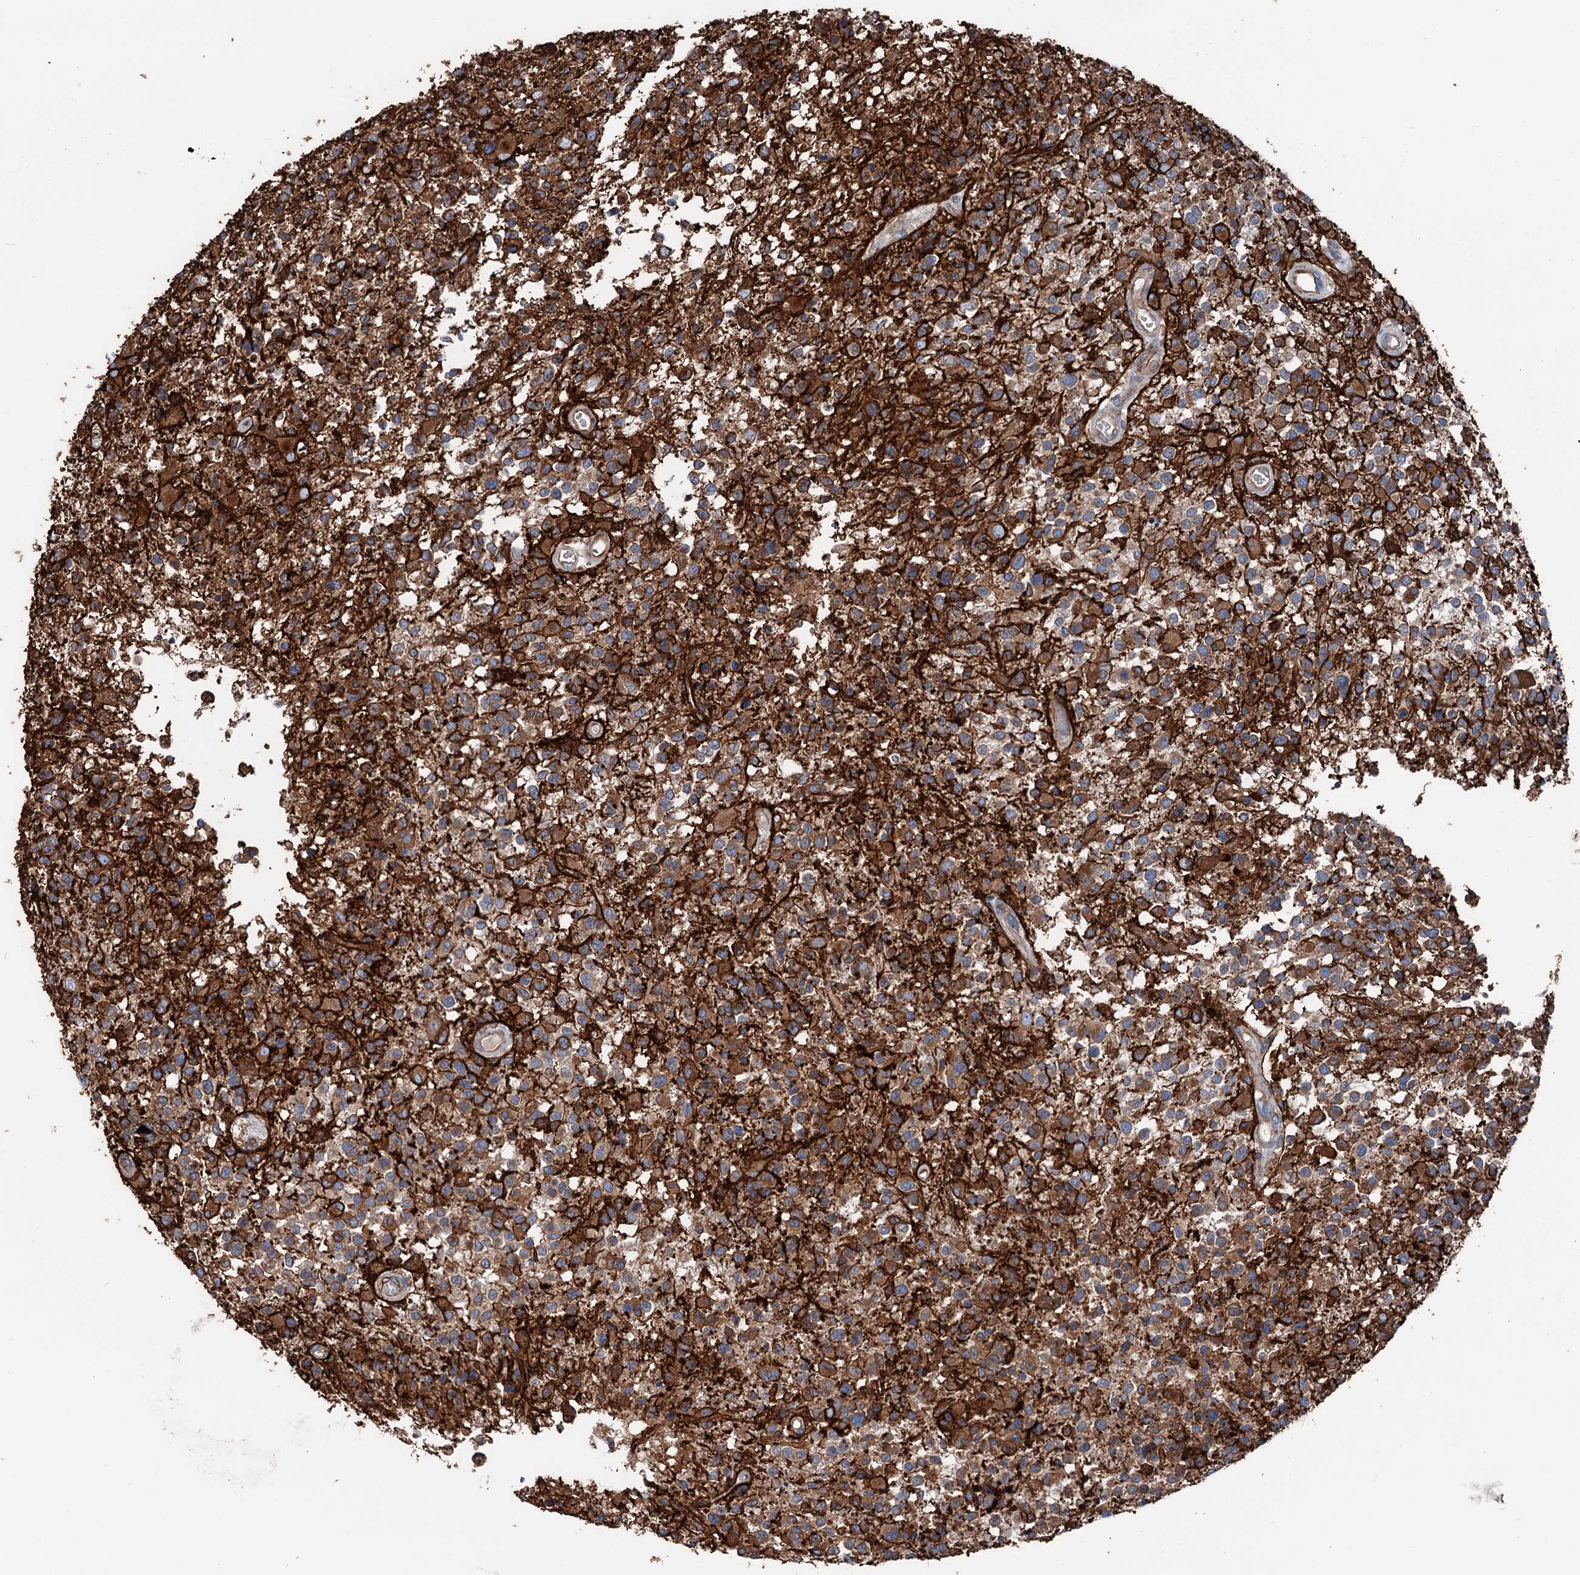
{"staining": {"intensity": "moderate", "quantity": ">75%", "location": "cytoplasmic/membranous"}, "tissue": "glioma", "cell_type": "Tumor cells", "image_type": "cancer", "snomed": [{"axis": "morphology", "description": "Glioma, malignant, High grade"}, {"axis": "morphology", "description": "Glioblastoma, NOS"}, {"axis": "topography", "description": "Brain"}], "caption": "Brown immunohistochemical staining in malignant glioma (high-grade) demonstrates moderate cytoplasmic/membranous staining in approximately >75% of tumor cells.", "gene": "ERP29", "patient": {"sex": "male", "age": 60}}